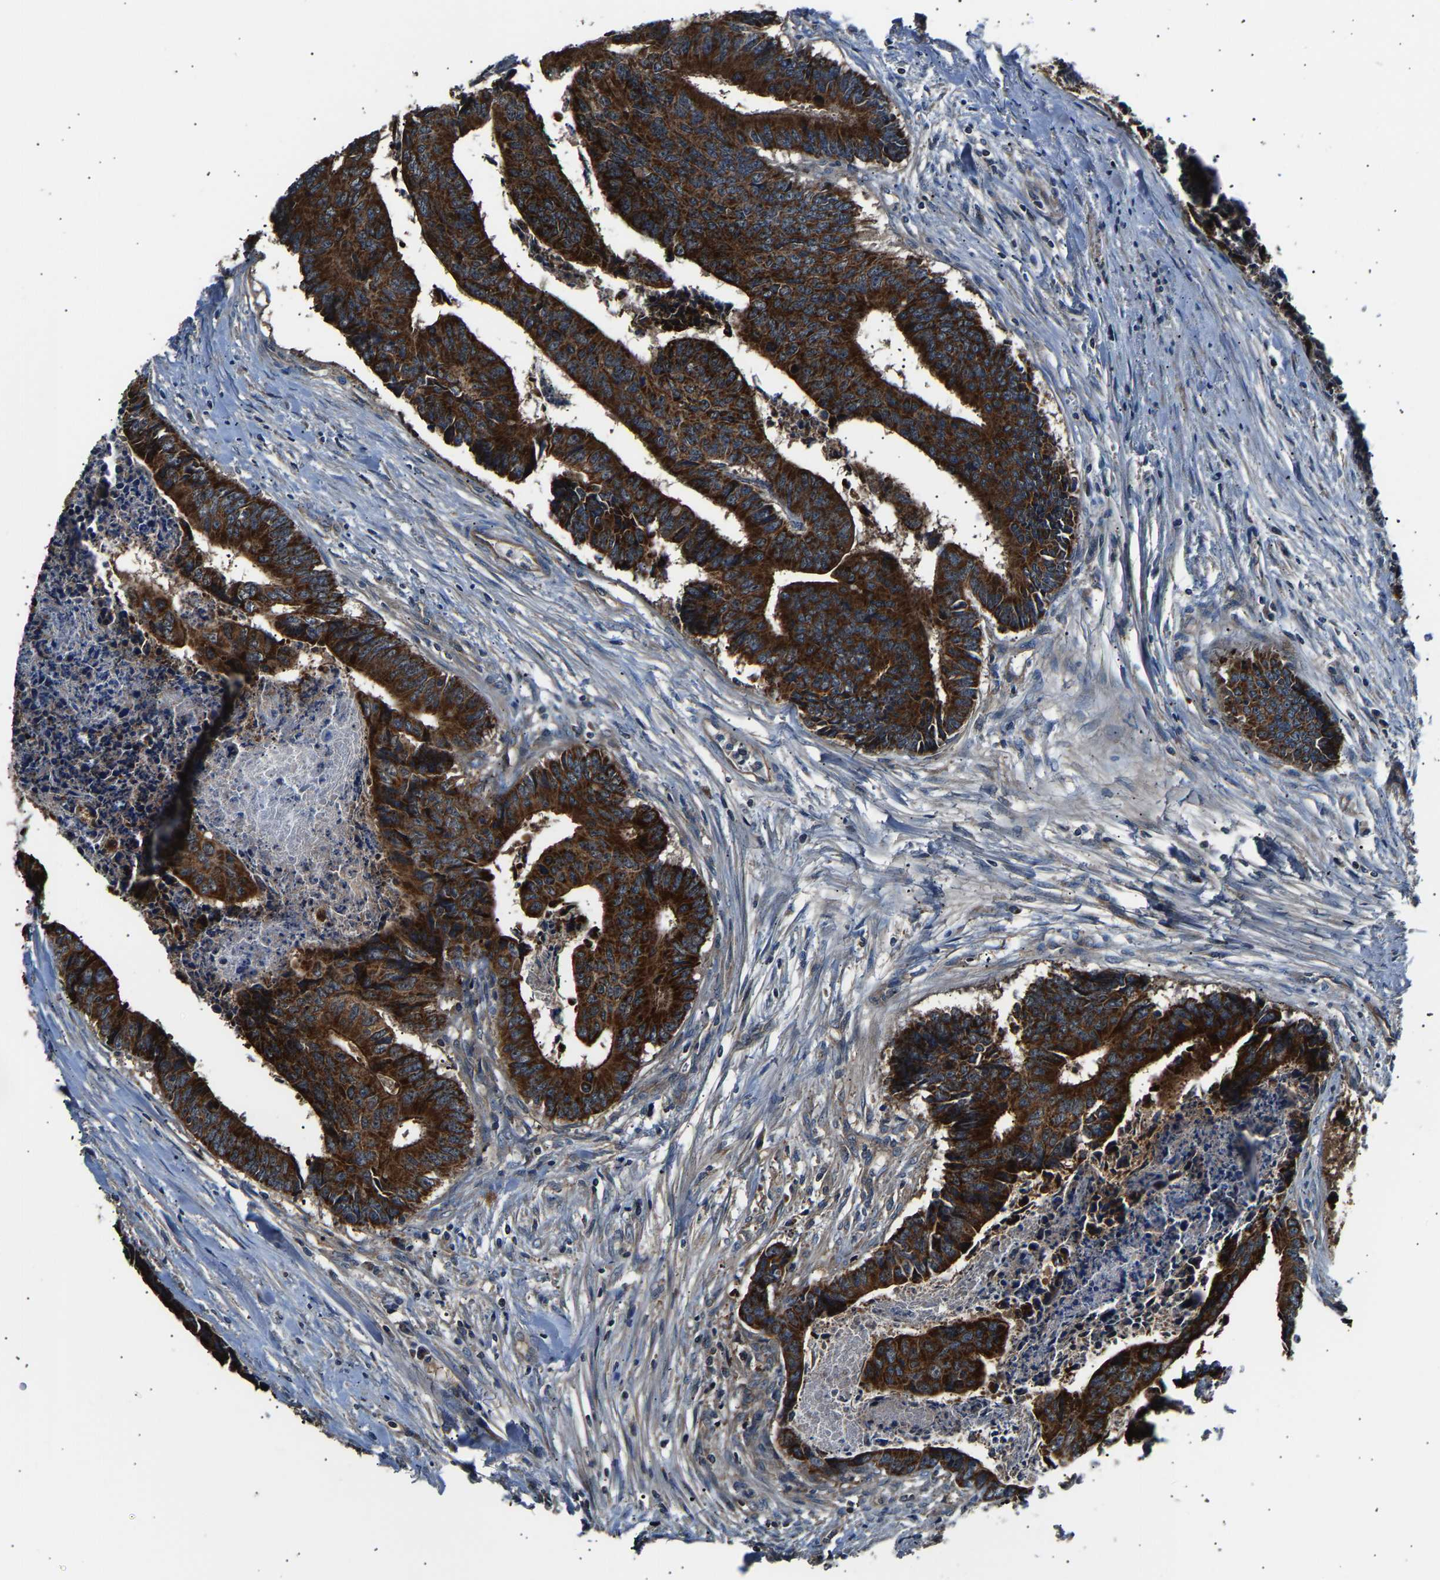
{"staining": {"intensity": "strong", "quantity": ">75%", "location": "cytoplasmic/membranous"}, "tissue": "colorectal cancer", "cell_type": "Tumor cells", "image_type": "cancer", "snomed": [{"axis": "morphology", "description": "Adenocarcinoma, NOS"}, {"axis": "topography", "description": "Rectum"}], "caption": "Protein analysis of colorectal cancer (adenocarcinoma) tissue demonstrates strong cytoplasmic/membranous staining in about >75% of tumor cells.", "gene": "GGCT", "patient": {"sex": "male", "age": 84}}